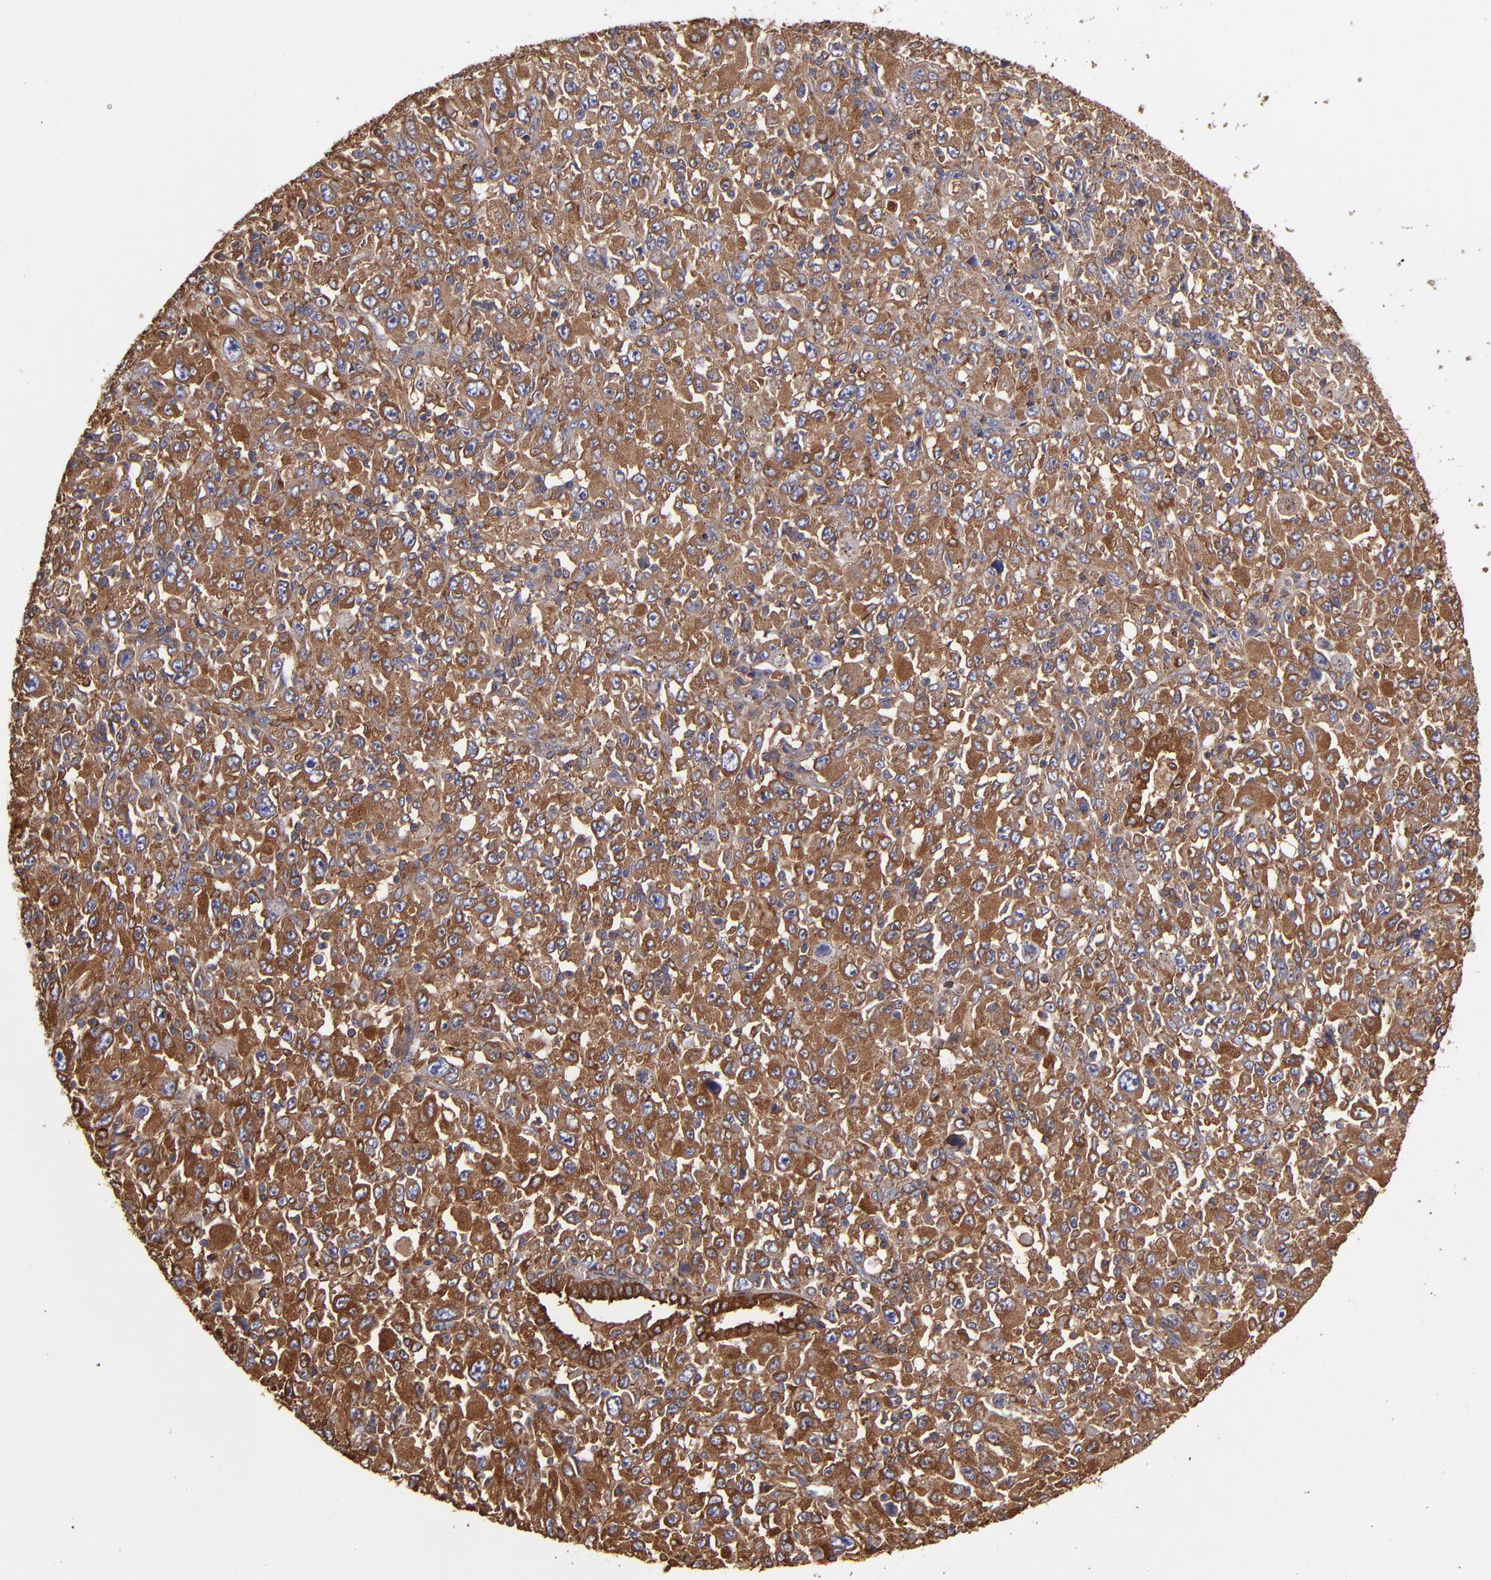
{"staining": {"intensity": "strong", "quantity": ">75%", "location": "cytoplasmic/membranous"}, "tissue": "melanoma", "cell_type": "Tumor cells", "image_type": "cancer", "snomed": [{"axis": "morphology", "description": "Malignant melanoma, Metastatic site"}, {"axis": "topography", "description": "Skin"}], "caption": "High-power microscopy captured an immunohistochemistry histopathology image of melanoma, revealing strong cytoplasmic/membranous positivity in about >75% of tumor cells.", "gene": "MVP", "patient": {"sex": "female", "age": 56}}